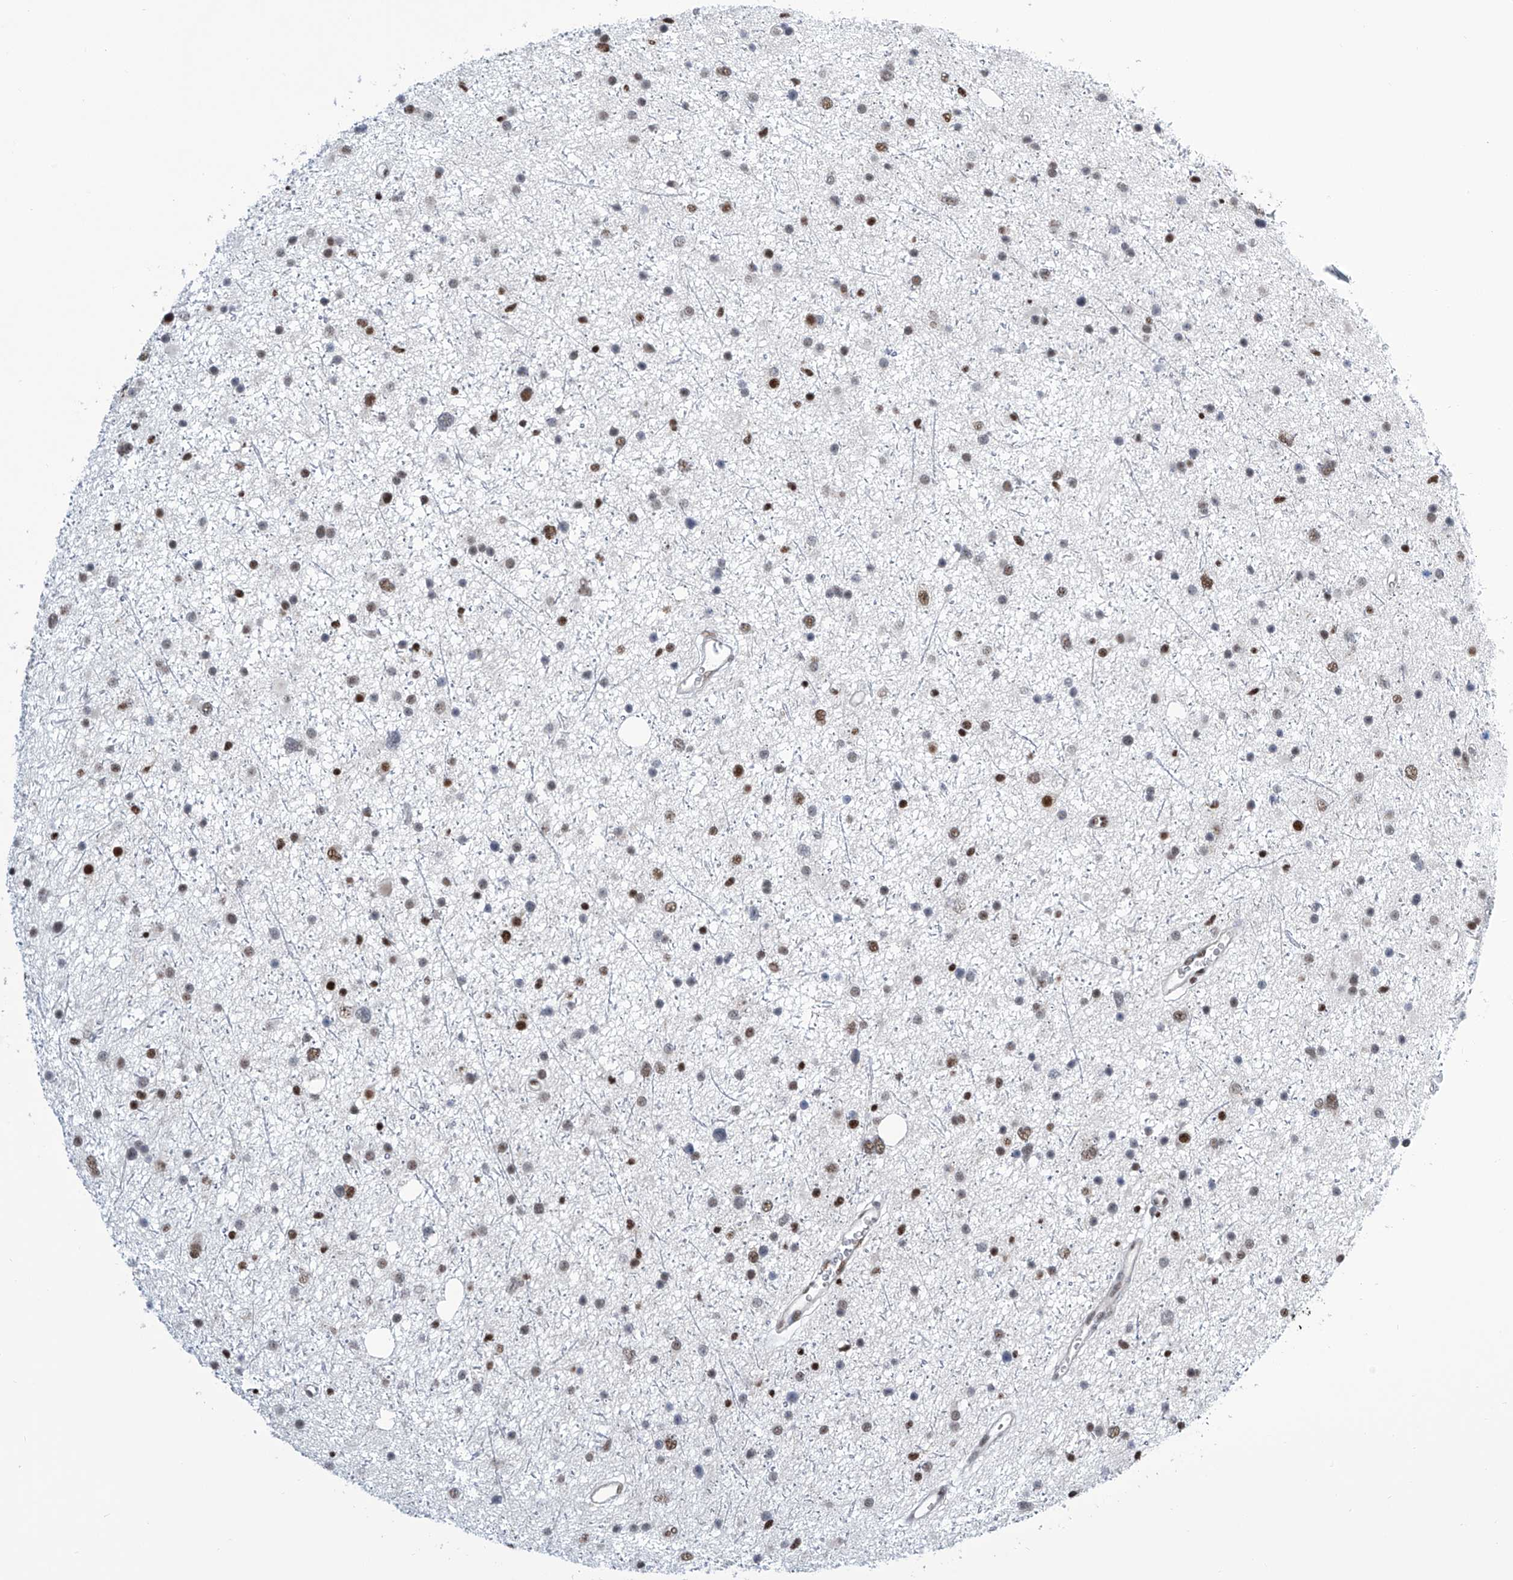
{"staining": {"intensity": "moderate", "quantity": "<25%", "location": "nuclear"}, "tissue": "glioma", "cell_type": "Tumor cells", "image_type": "cancer", "snomed": [{"axis": "morphology", "description": "Glioma, malignant, Low grade"}, {"axis": "topography", "description": "Cerebral cortex"}], "caption": "A brown stain highlights moderate nuclear positivity of a protein in human glioma tumor cells.", "gene": "SREBF2", "patient": {"sex": "female", "age": 39}}